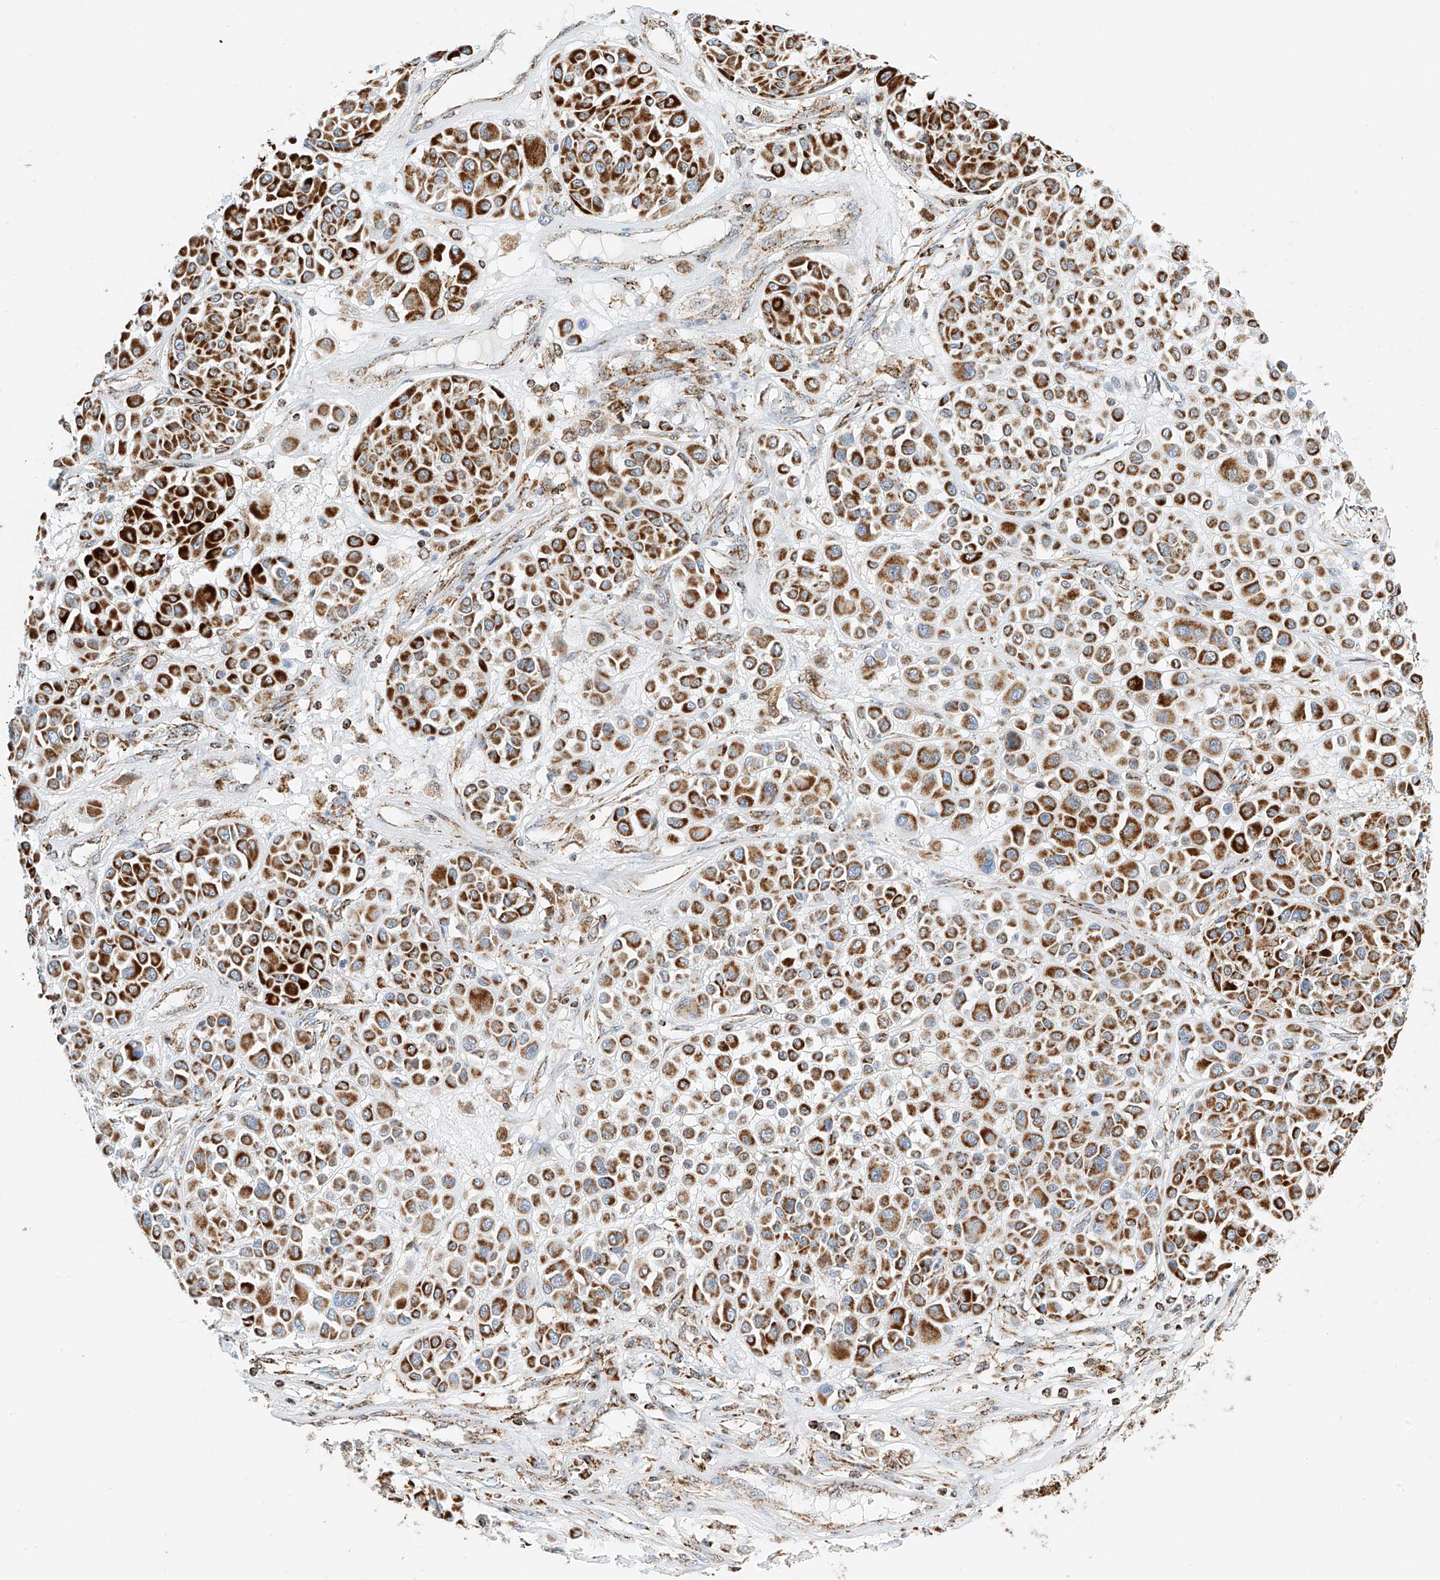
{"staining": {"intensity": "strong", "quantity": ">75%", "location": "cytoplasmic/membranous"}, "tissue": "melanoma", "cell_type": "Tumor cells", "image_type": "cancer", "snomed": [{"axis": "morphology", "description": "Malignant melanoma, Metastatic site"}, {"axis": "topography", "description": "Soft tissue"}], "caption": "A high-resolution photomicrograph shows immunohistochemistry (IHC) staining of melanoma, which demonstrates strong cytoplasmic/membranous positivity in approximately >75% of tumor cells.", "gene": "PPA2", "patient": {"sex": "male", "age": 41}}